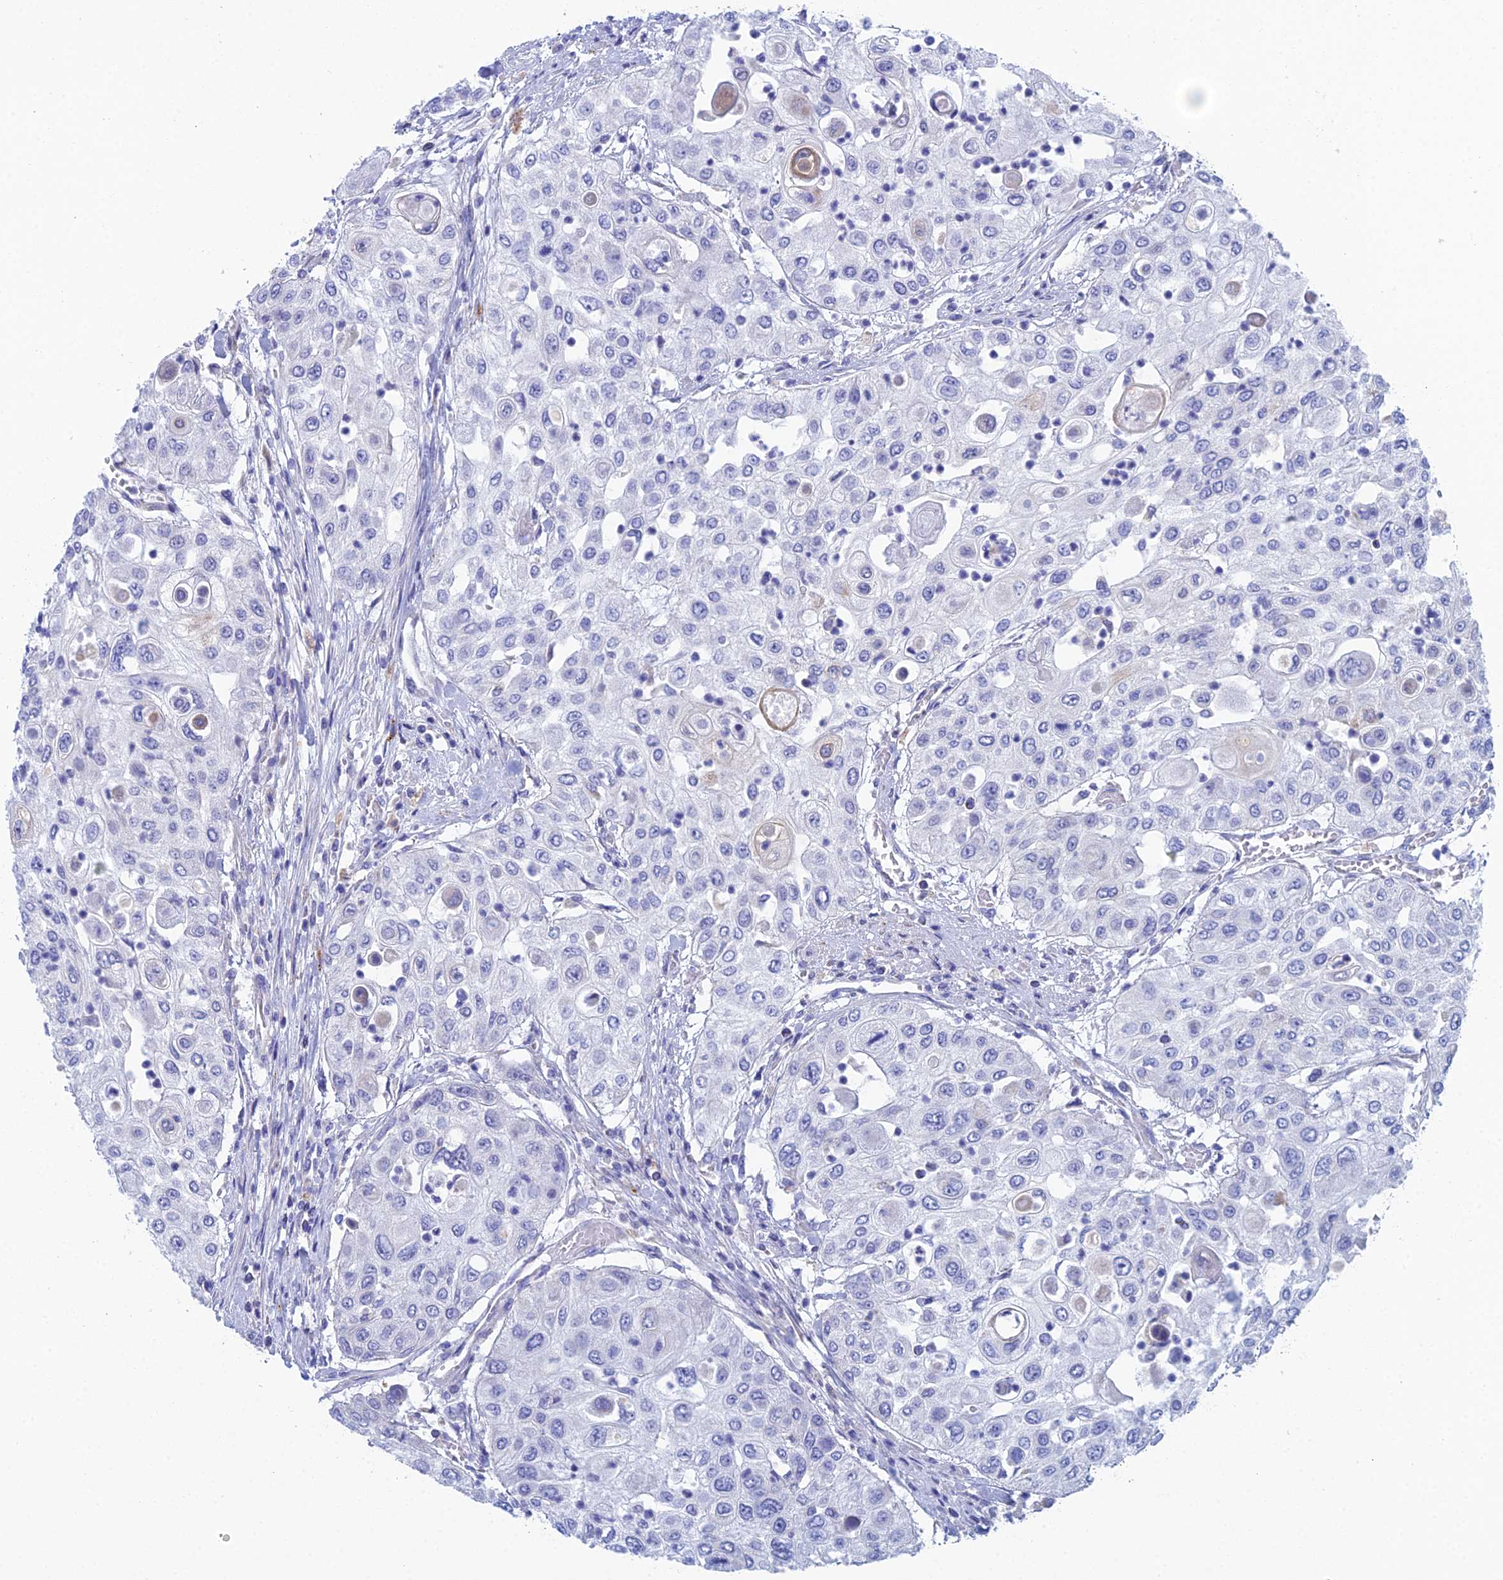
{"staining": {"intensity": "negative", "quantity": "none", "location": "none"}, "tissue": "urothelial cancer", "cell_type": "Tumor cells", "image_type": "cancer", "snomed": [{"axis": "morphology", "description": "Urothelial carcinoma, High grade"}, {"axis": "topography", "description": "Urinary bladder"}], "caption": "High magnification brightfield microscopy of urothelial cancer stained with DAB (brown) and counterstained with hematoxylin (blue): tumor cells show no significant positivity.", "gene": "CFAP210", "patient": {"sex": "female", "age": 79}}